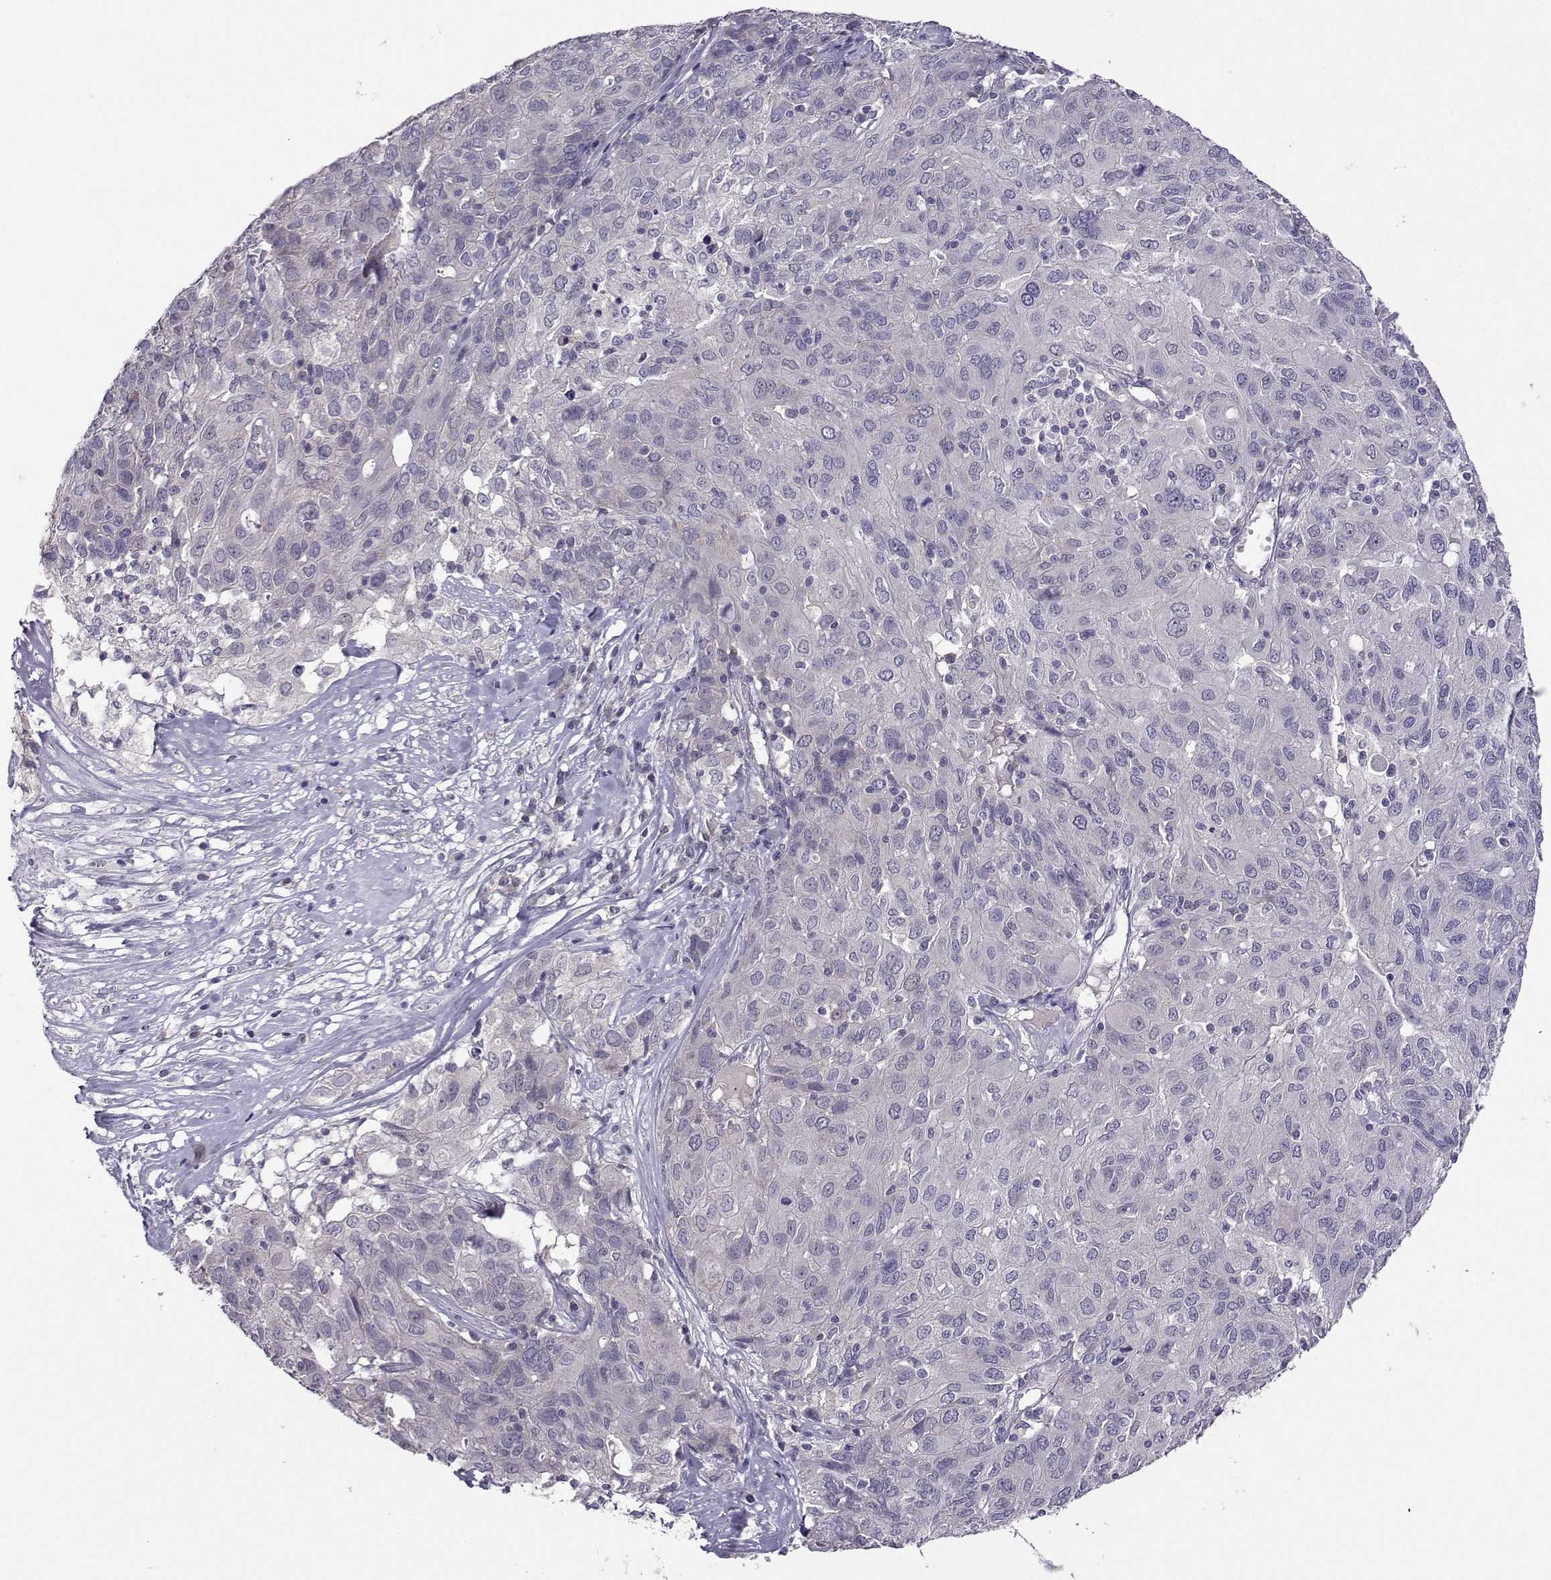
{"staining": {"intensity": "negative", "quantity": "none", "location": "none"}, "tissue": "ovarian cancer", "cell_type": "Tumor cells", "image_type": "cancer", "snomed": [{"axis": "morphology", "description": "Carcinoma, endometroid"}, {"axis": "topography", "description": "Ovary"}], "caption": "DAB (3,3'-diaminobenzidine) immunohistochemical staining of human endometroid carcinoma (ovarian) exhibits no significant expression in tumor cells. (Stains: DAB (3,3'-diaminobenzidine) immunohistochemistry (IHC) with hematoxylin counter stain, Microscopy: brightfield microscopy at high magnification).", "gene": "DDX20", "patient": {"sex": "female", "age": 50}}